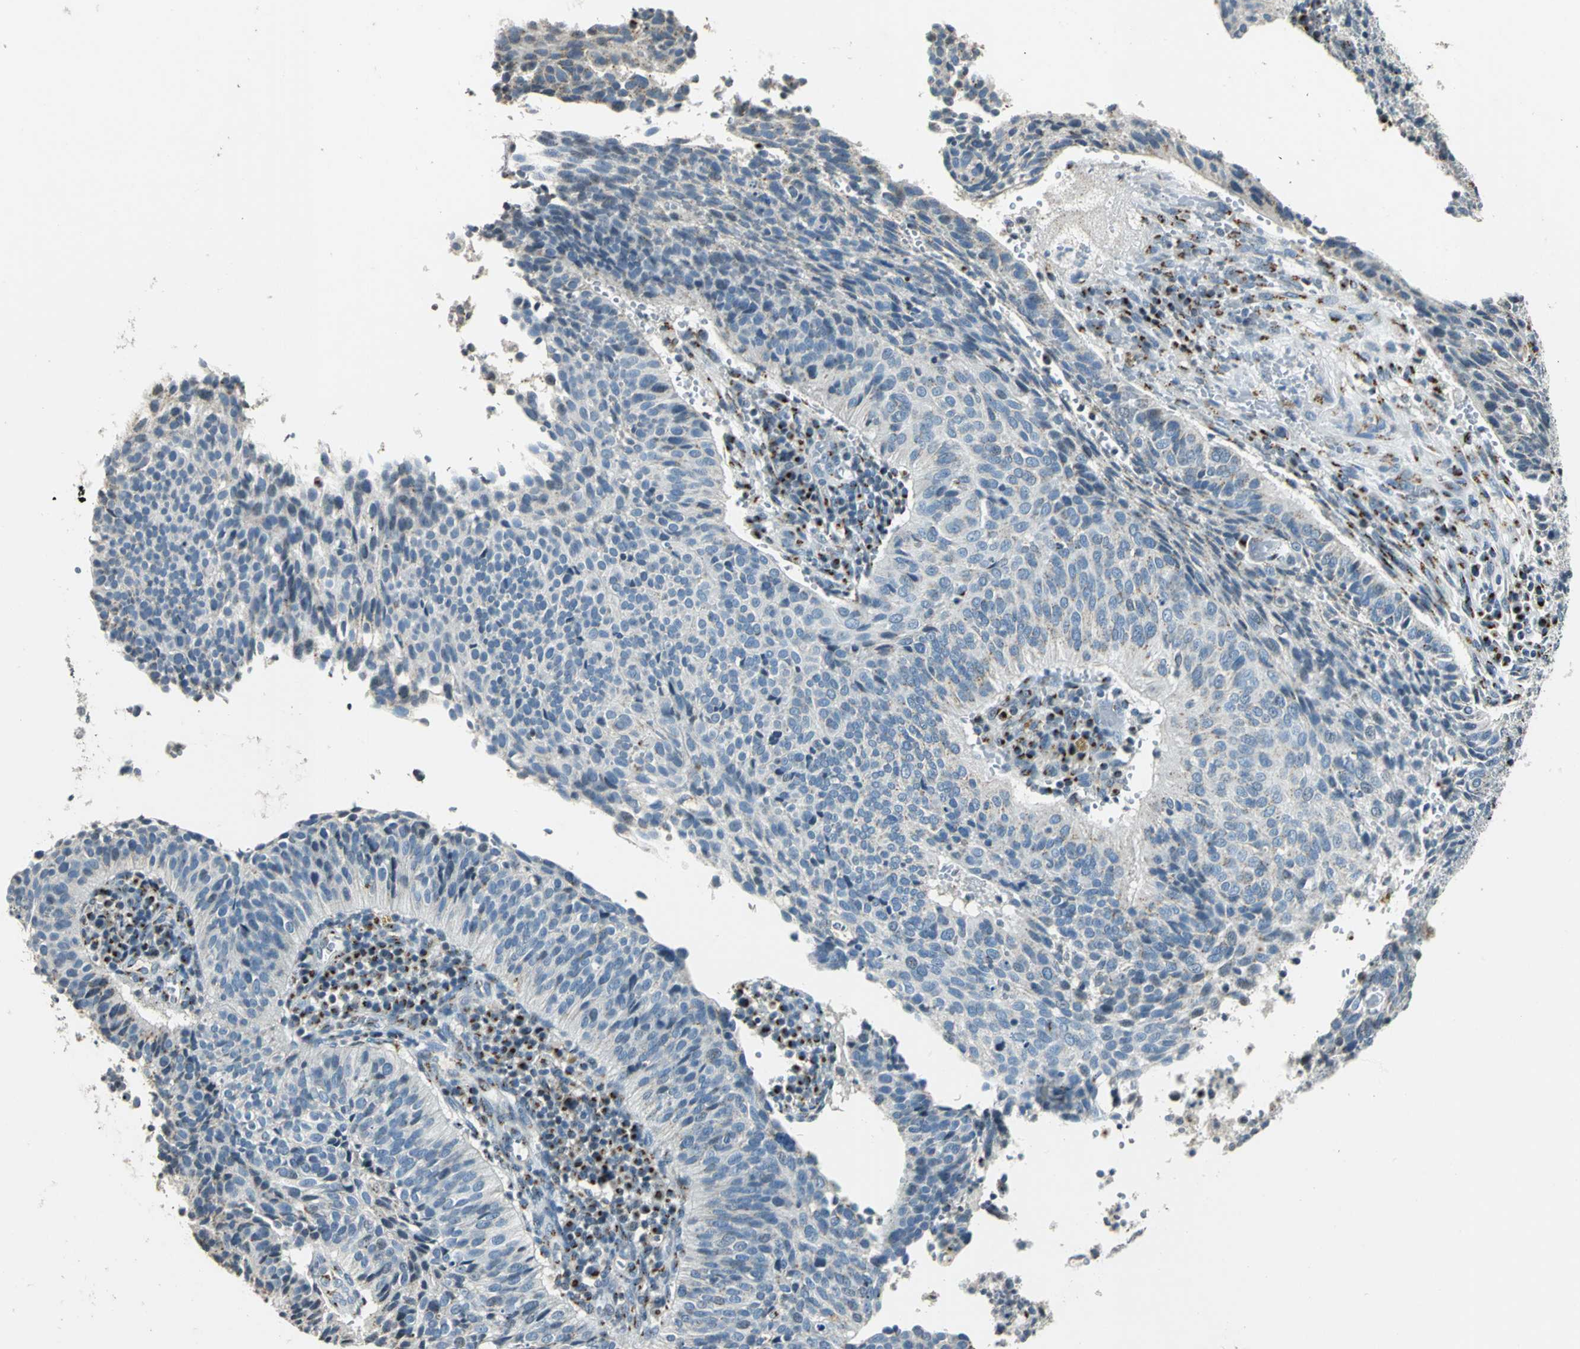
{"staining": {"intensity": "negative", "quantity": "none", "location": "none"}, "tissue": "cervical cancer", "cell_type": "Tumor cells", "image_type": "cancer", "snomed": [{"axis": "morphology", "description": "Squamous cell carcinoma, NOS"}, {"axis": "topography", "description": "Cervix"}], "caption": "Tumor cells show no significant expression in cervical squamous cell carcinoma.", "gene": "TMEM115", "patient": {"sex": "female", "age": 39}}